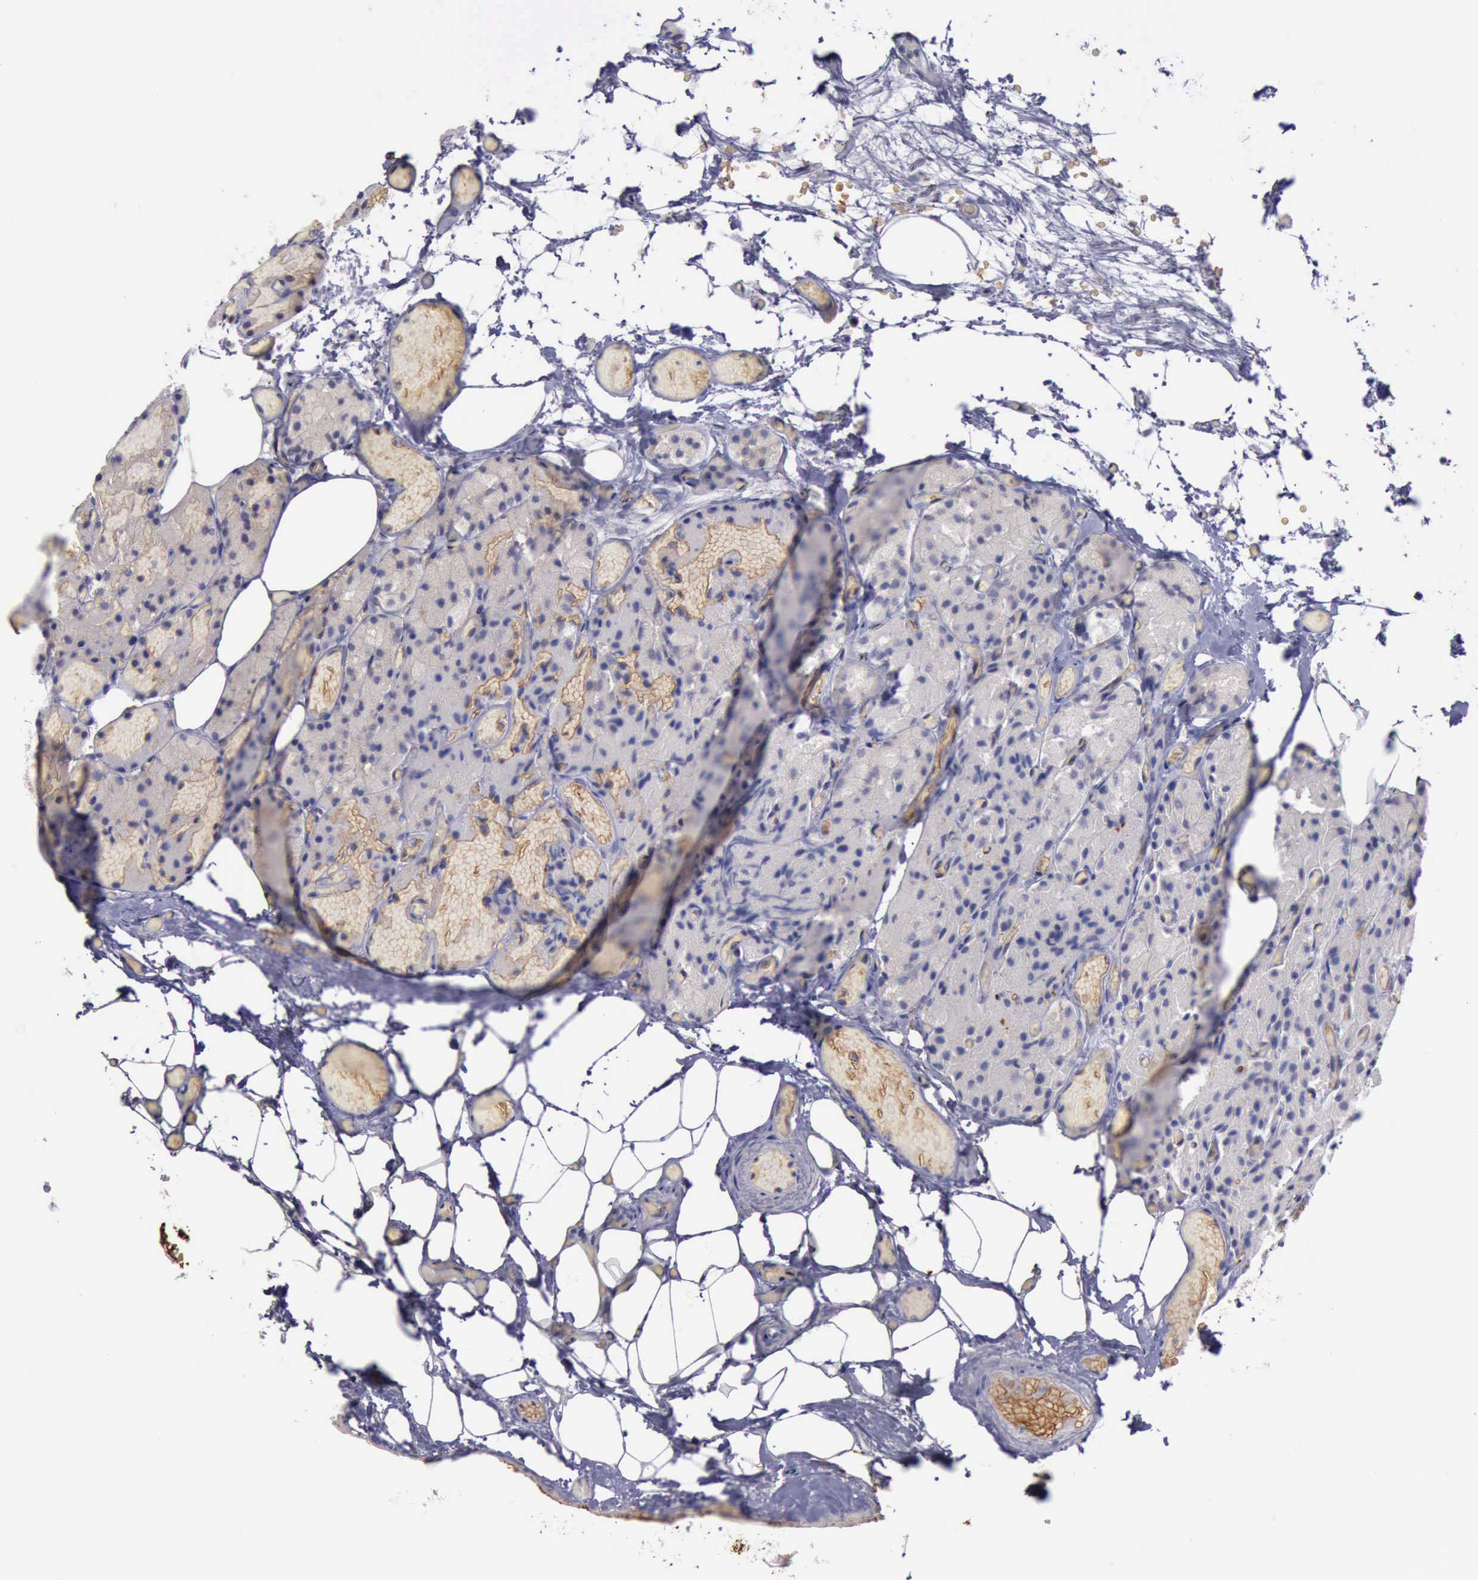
{"staining": {"intensity": "negative", "quantity": "none", "location": "none"}, "tissue": "parathyroid gland", "cell_type": "Glandular cells", "image_type": "normal", "snomed": [{"axis": "morphology", "description": "Normal tissue, NOS"}, {"axis": "topography", "description": "Skeletal muscle"}, {"axis": "topography", "description": "Parathyroid gland"}], "caption": "IHC image of unremarkable parathyroid gland stained for a protein (brown), which displays no staining in glandular cells.", "gene": "CEP128", "patient": {"sex": "female", "age": 37}}